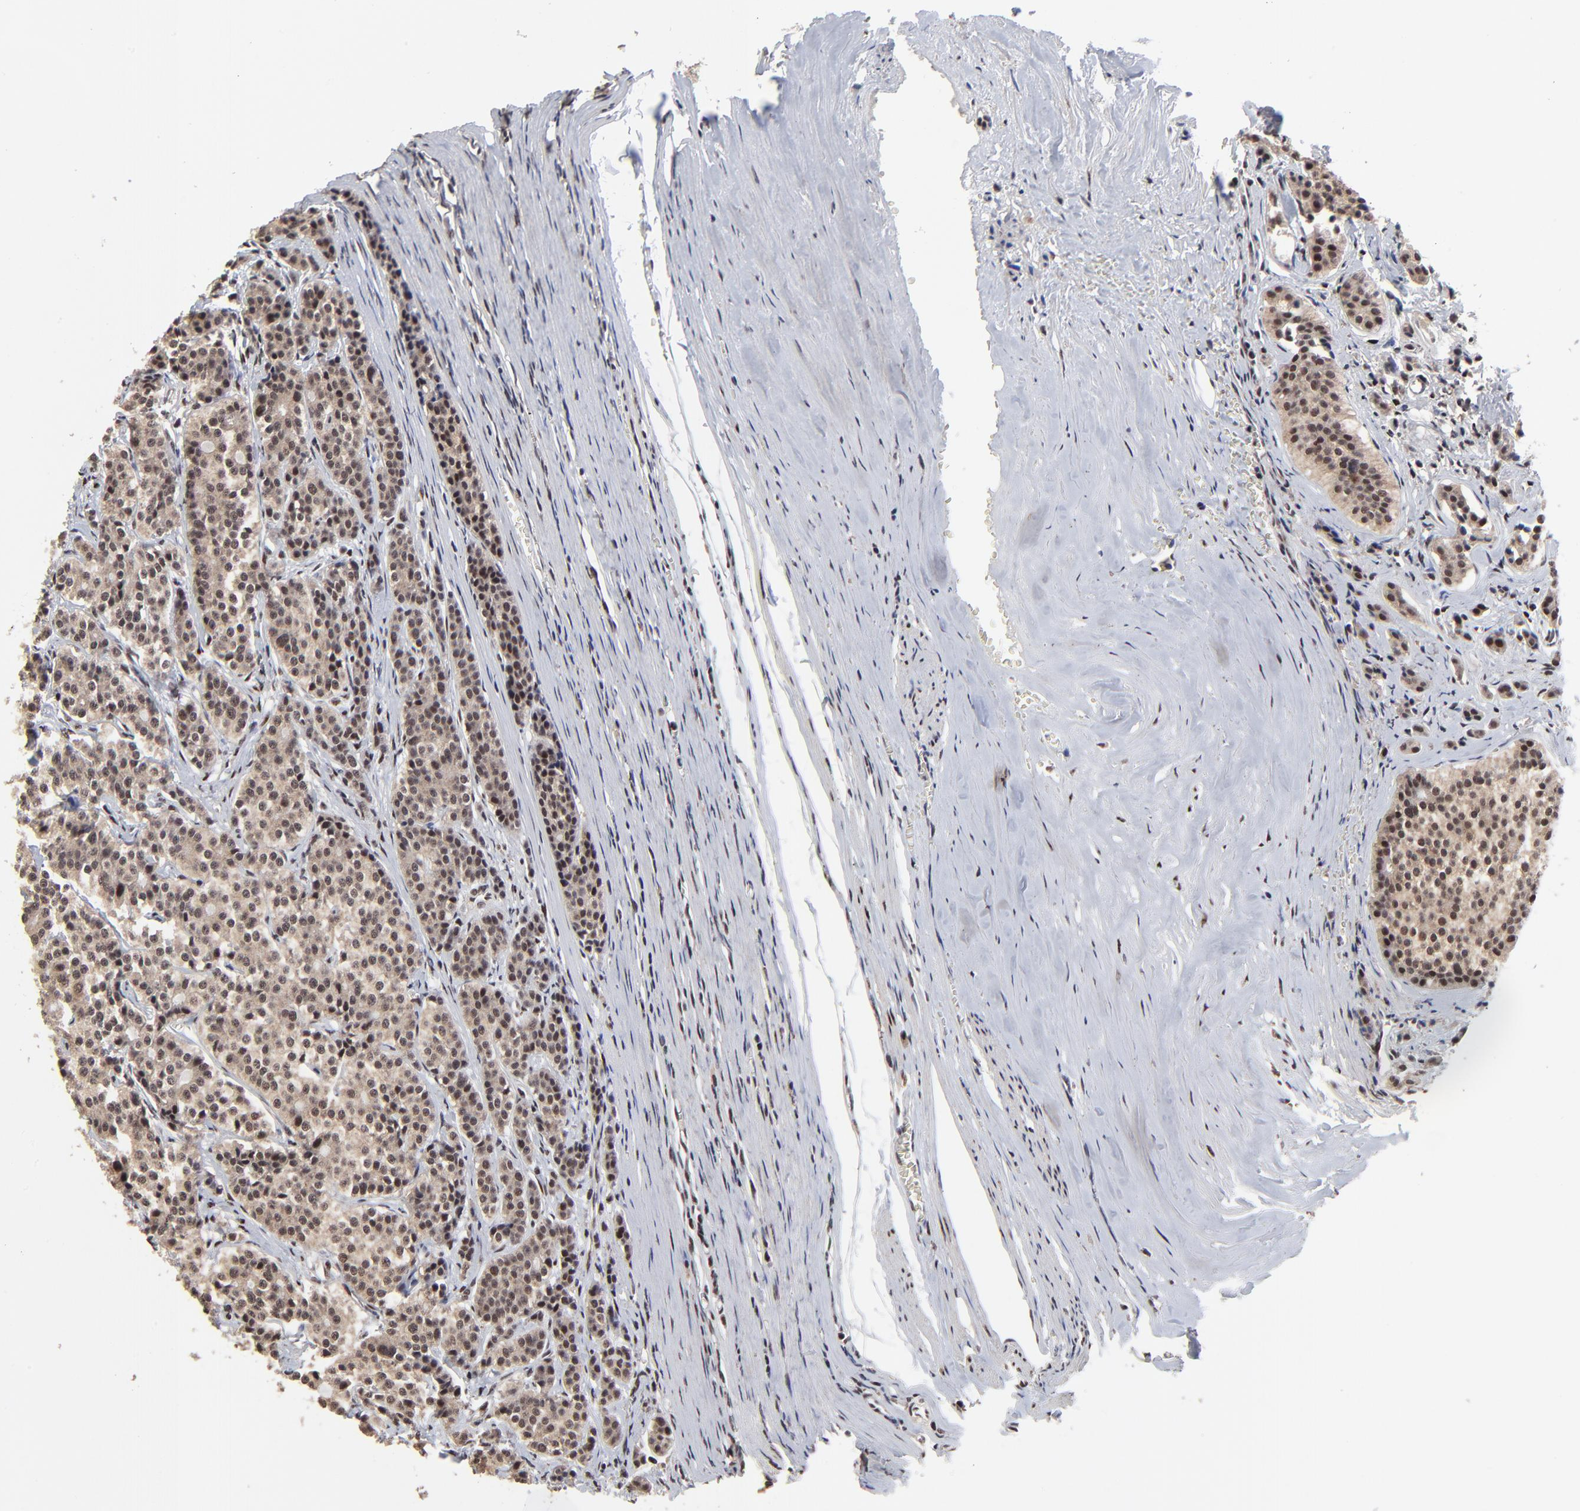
{"staining": {"intensity": "moderate", "quantity": ">75%", "location": "nuclear"}, "tissue": "carcinoid", "cell_type": "Tumor cells", "image_type": "cancer", "snomed": [{"axis": "morphology", "description": "Carcinoid, malignant, NOS"}, {"axis": "topography", "description": "Small intestine"}], "caption": "An image showing moderate nuclear positivity in about >75% of tumor cells in carcinoid, as visualized by brown immunohistochemical staining.", "gene": "RBM22", "patient": {"sex": "male", "age": 63}}